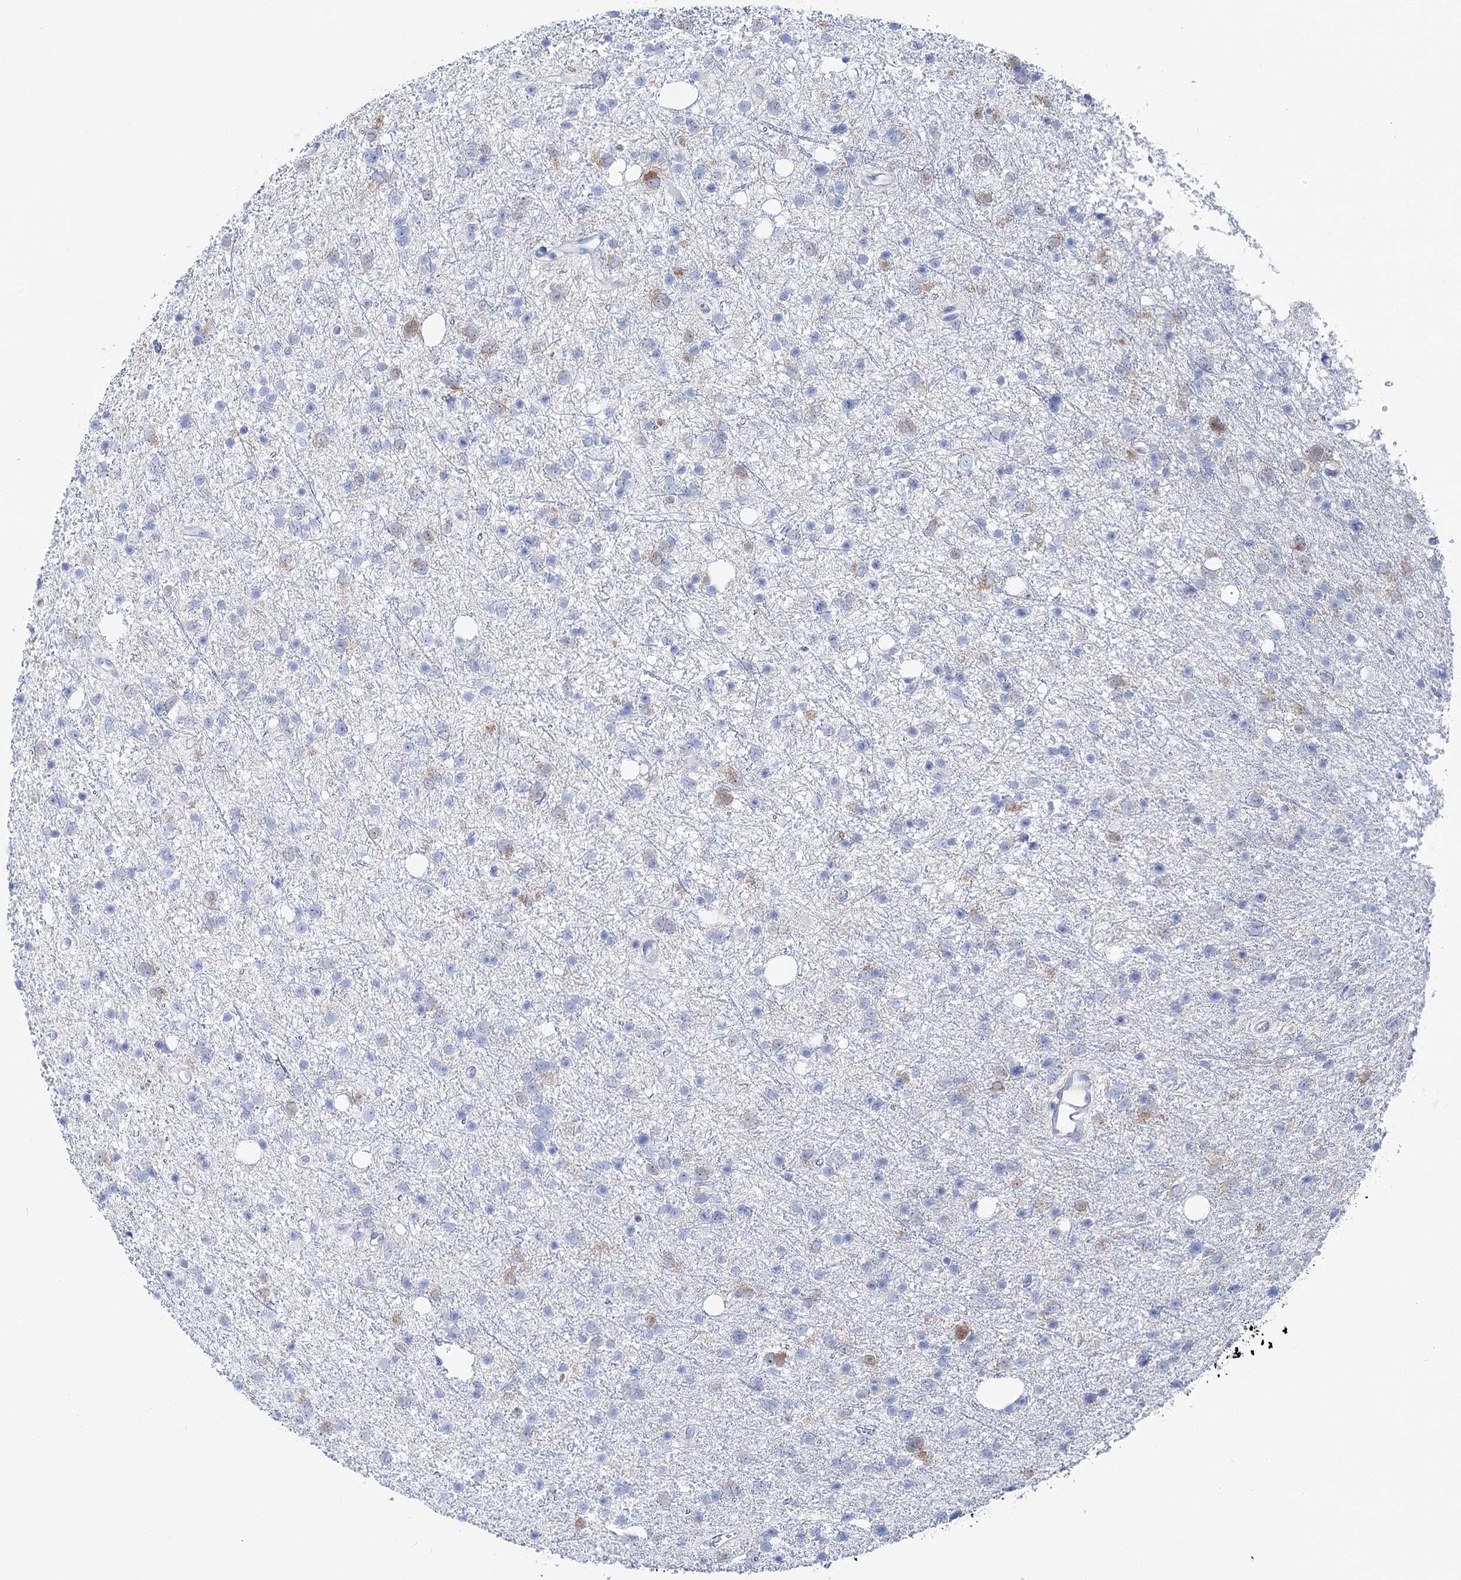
{"staining": {"intensity": "negative", "quantity": "none", "location": "none"}, "tissue": "glioma", "cell_type": "Tumor cells", "image_type": "cancer", "snomed": [{"axis": "morphology", "description": "Glioma, malignant, Low grade"}, {"axis": "topography", "description": "Cerebral cortex"}], "caption": "Protein analysis of glioma reveals no significant staining in tumor cells. The staining is performed using DAB brown chromogen with nuclei counter-stained in using hematoxylin.", "gene": "UGDH", "patient": {"sex": "female", "age": 39}}